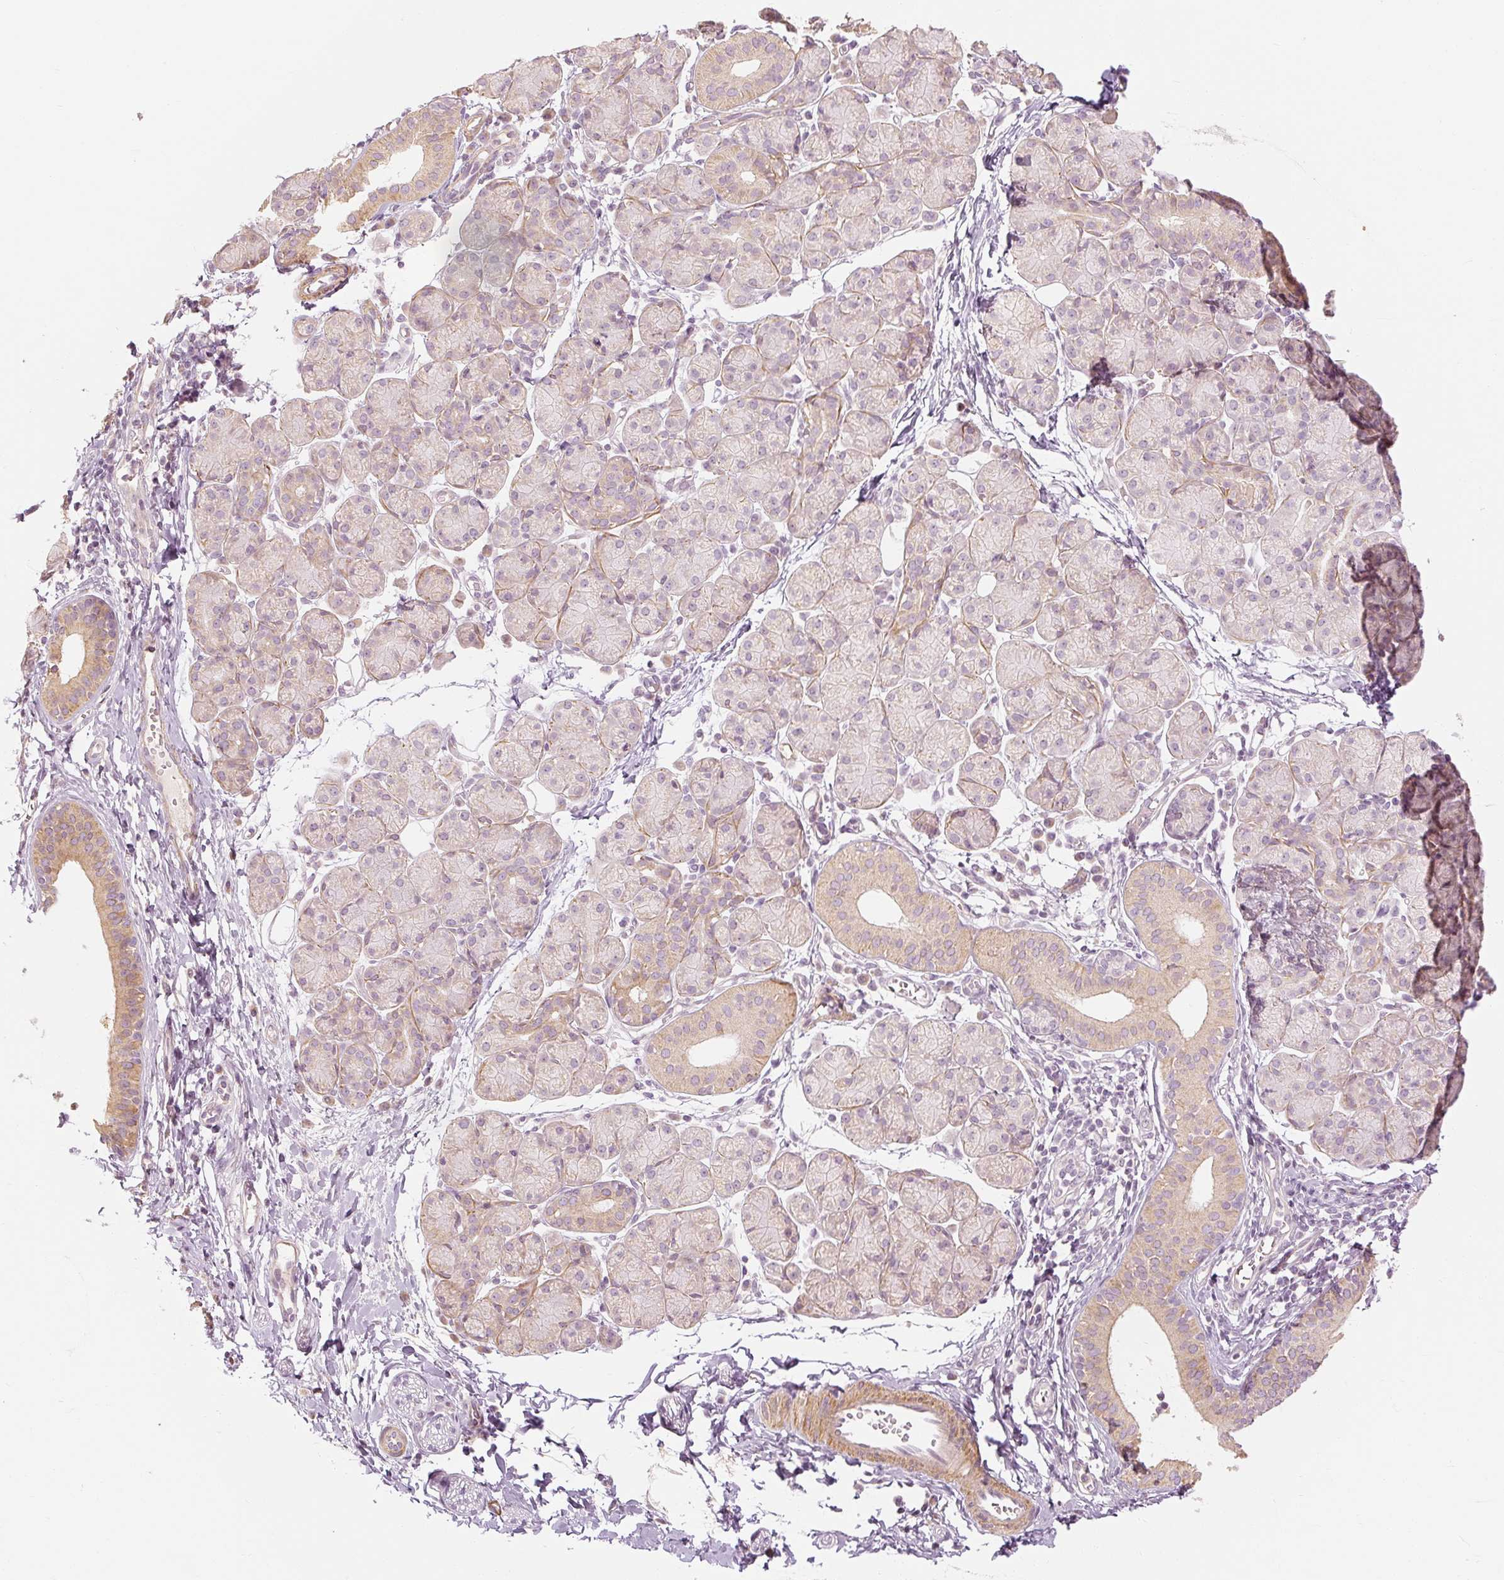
{"staining": {"intensity": "weak", "quantity": "25%-75%", "location": "cytoplasmic/membranous"}, "tissue": "salivary gland", "cell_type": "Glandular cells", "image_type": "normal", "snomed": [{"axis": "morphology", "description": "Normal tissue, NOS"}, {"axis": "morphology", "description": "Inflammation, NOS"}, {"axis": "topography", "description": "Lymph node"}, {"axis": "topography", "description": "Salivary gland"}], "caption": "Salivary gland stained with DAB immunohistochemistry demonstrates low levels of weak cytoplasmic/membranous expression in about 25%-75% of glandular cells. (DAB IHC with brightfield microscopy, high magnification).", "gene": "CAPN3", "patient": {"sex": "male", "age": 3}}